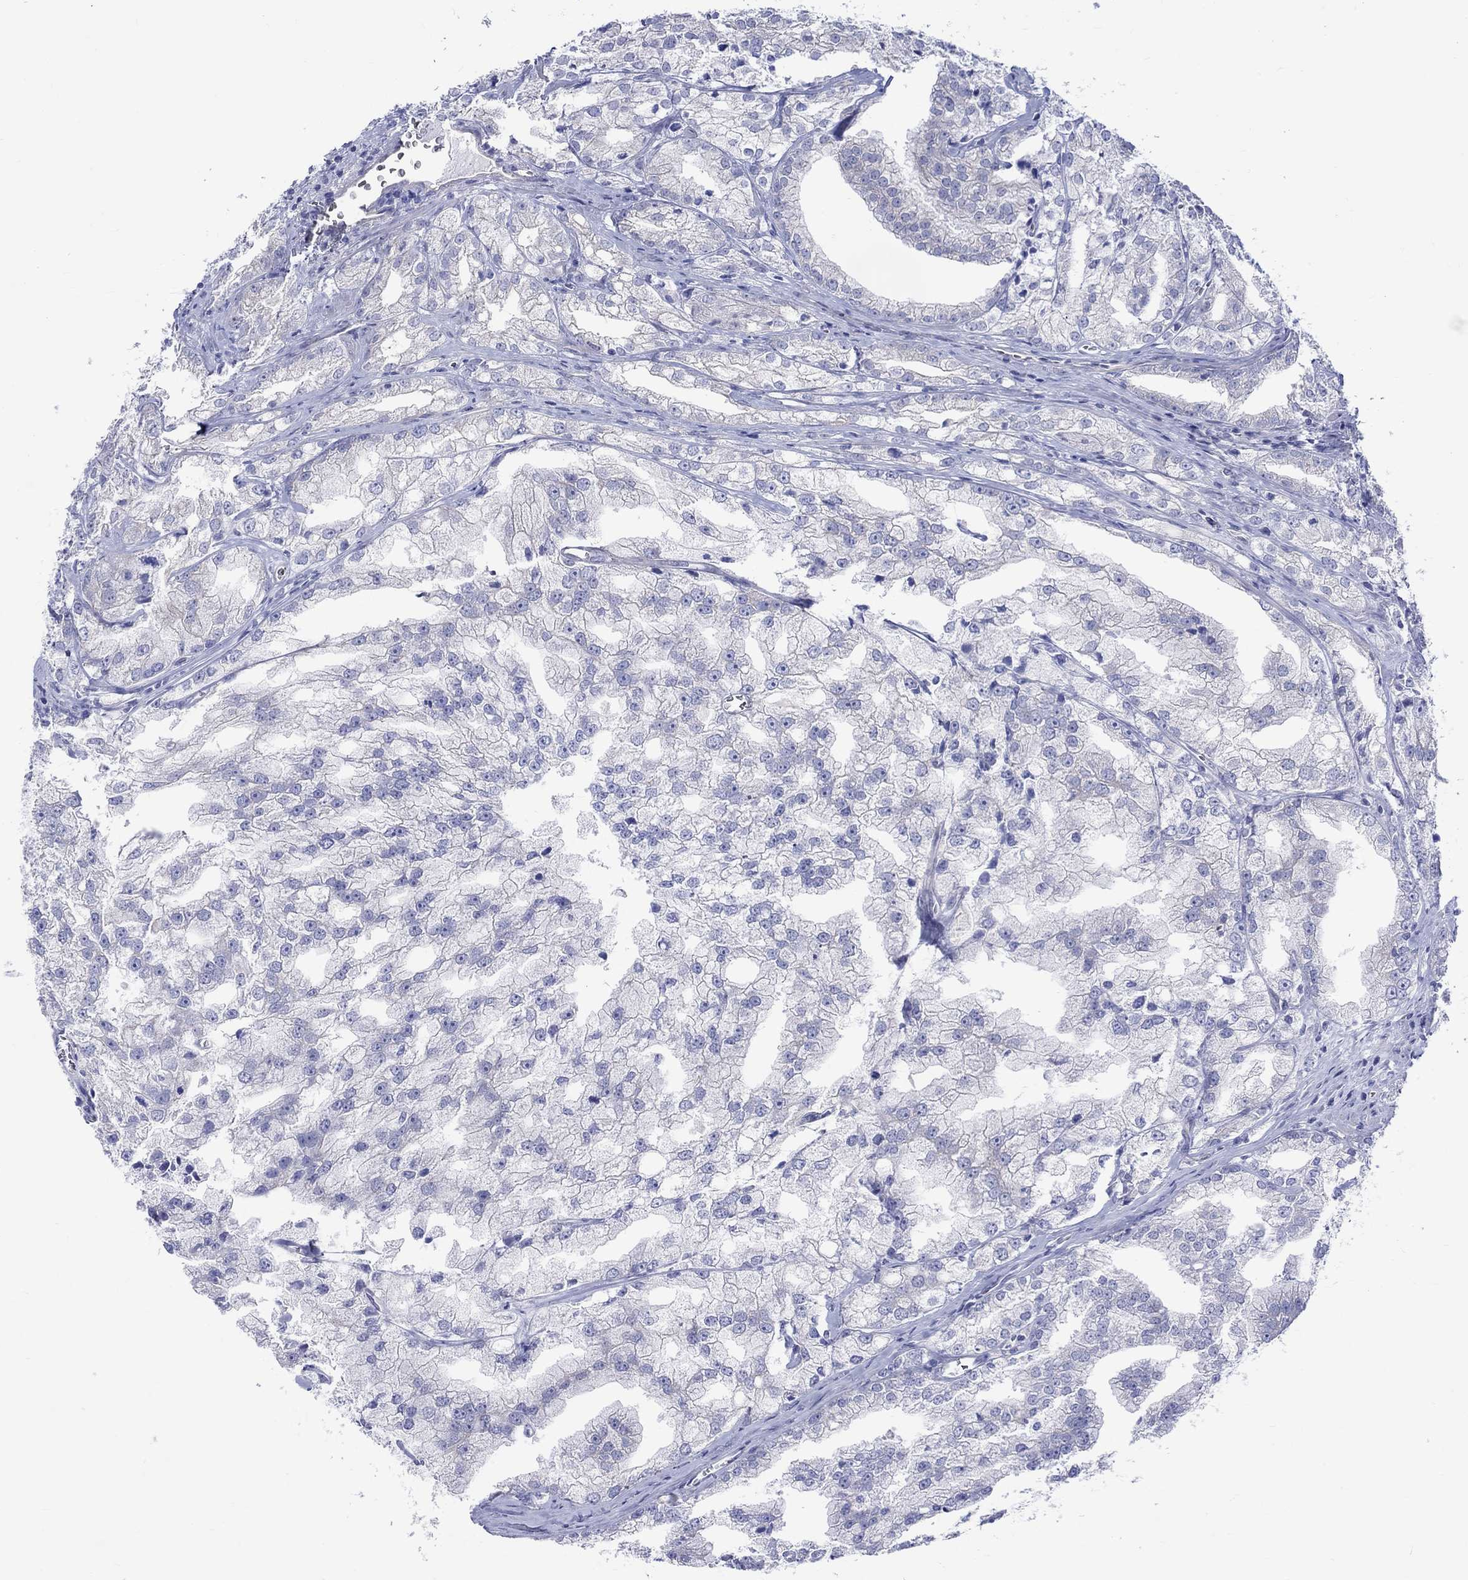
{"staining": {"intensity": "negative", "quantity": "none", "location": "none"}, "tissue": "prostate cancer", "cell_type": "Tumor cells", "image_type": "cancer", "snomed": [{"axis": "morphology", "description": "Adenocarcinoma, NOS"}, {"axis": "topography", "description": "Prostate"}], "caption": "This is an IHC photomicrograph of human adenocarcinoma (prostate). There is no expression in tumor cells.", "gene": "SH2D7", "patient": {"sex": "male", "age": 70}}